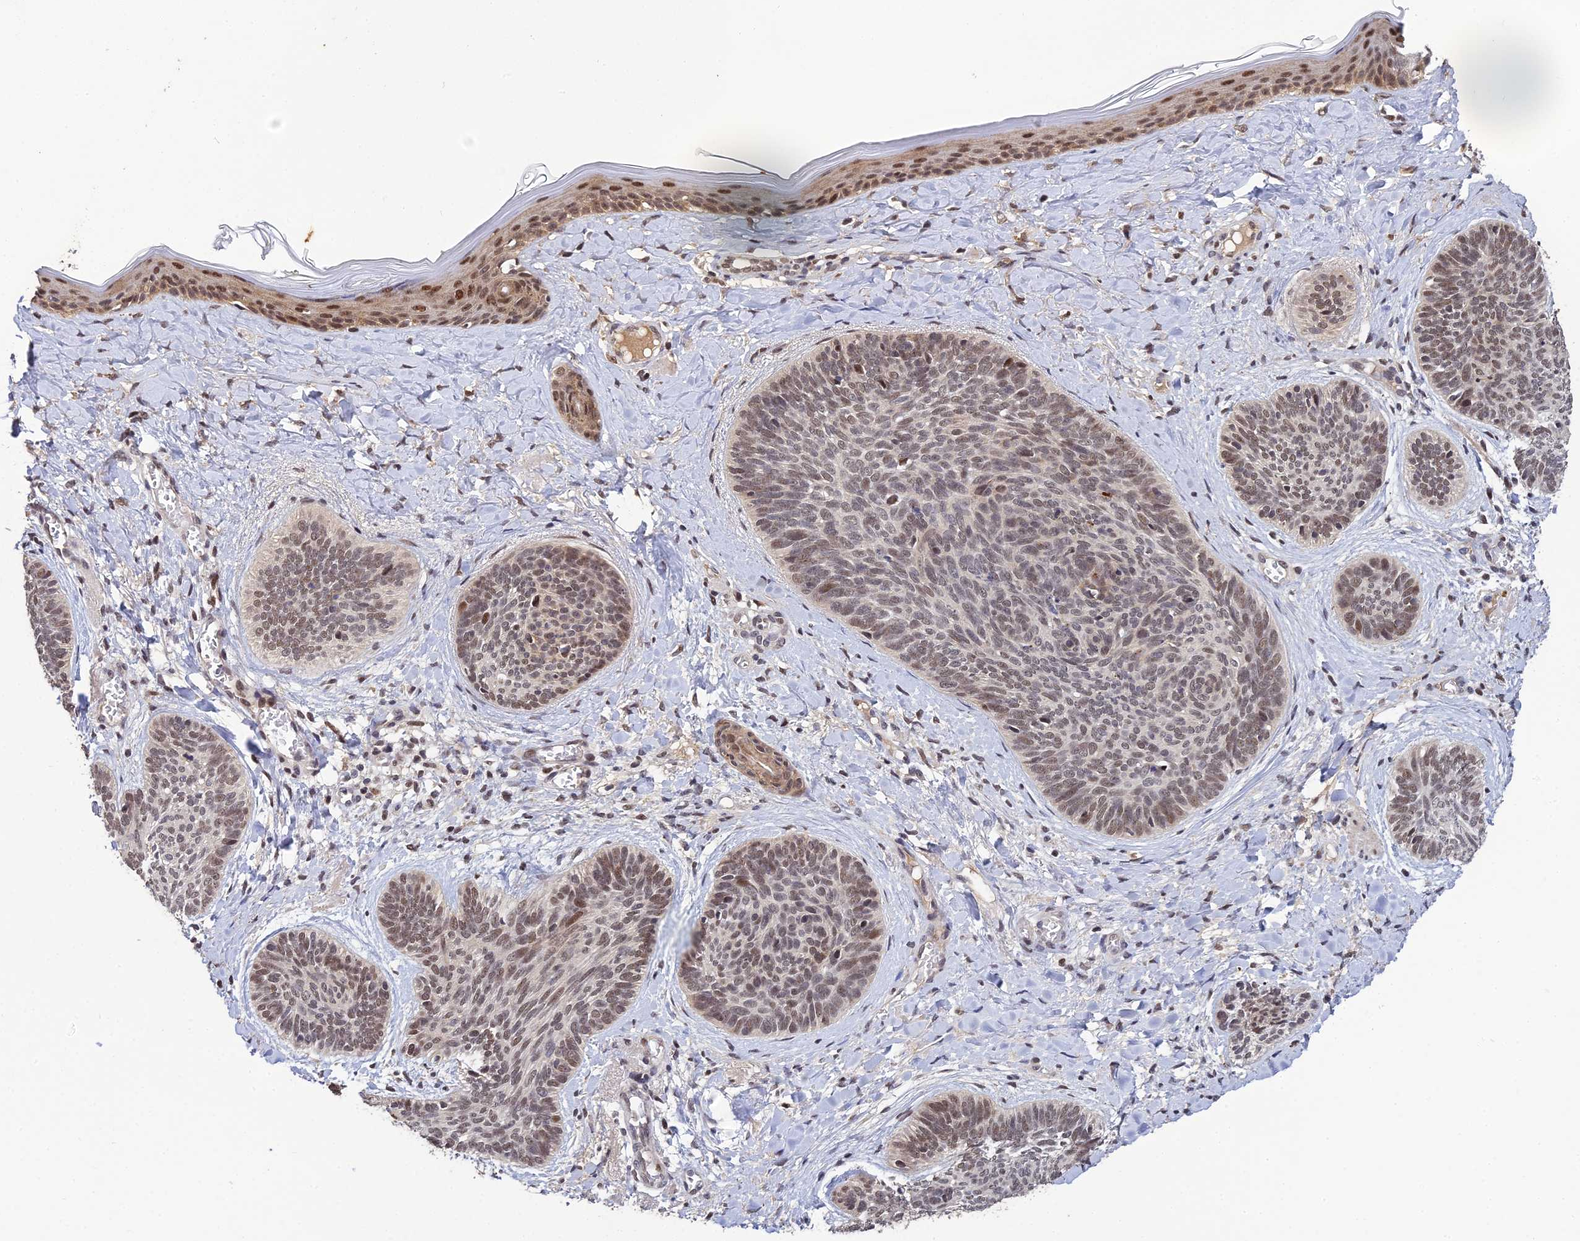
{"staining": {"intensity": "moderate", "quantity": "25%-75%", "location": "nuclear"}, "tissue": "skin cancer", "cell_type": "Tumor cells", "image_type": "cancer", "snomed": [{"axis": "morphology", "description": "Basal cell carcinoma"}, {"axis": "topography", "description": "Skin"}], "caption": "A brown stain highlights moderate nuclear expression of a protein in human skin cancer (basal cell carcinoma) tumor cells.", "gene": "ERCC5", "patient": {"sex": "female", "age": 81}}